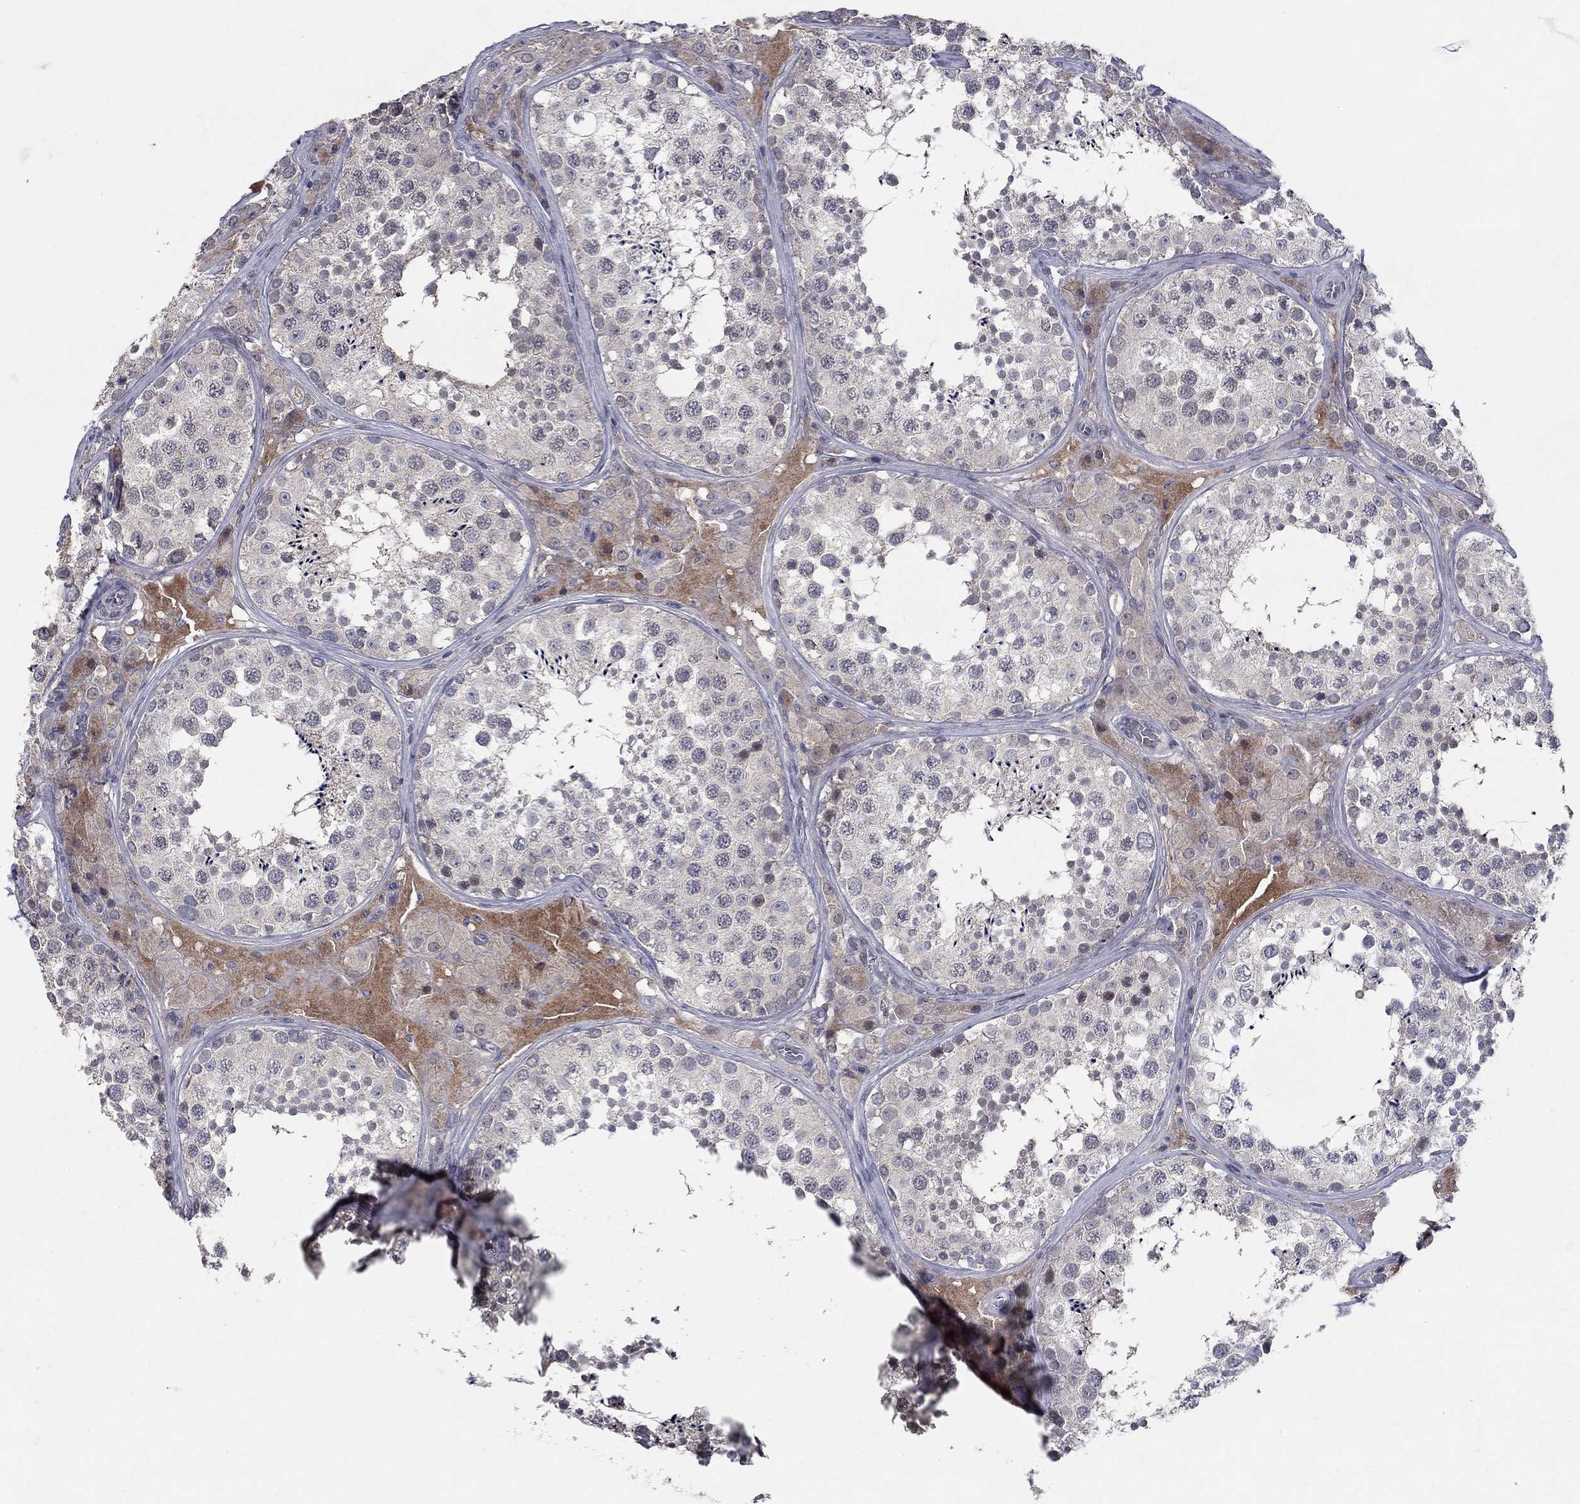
{"staining": {"intensity": "negative", "quantity": "none", "location": "none"}, "tissue": "testis", "cell_type": "Cells in seminiferous ducts", "image_type": "normal", "snomed": [{"axis": "morphology", "description": "Normal tissue, NOS"}, {"axis": "topography", "description": "Testis"}], "caption": "Photomicrograph shows no significant protein positivity in cells in seminiferous ducts of benign testis. Brightfield microscopy of immunohistochemistry (IHC) stained with DAB (brown) and hematoxylin (blue), captured at high magnification.", "gene": "IL4", "patient": {"sex": "male", "age": 34}}